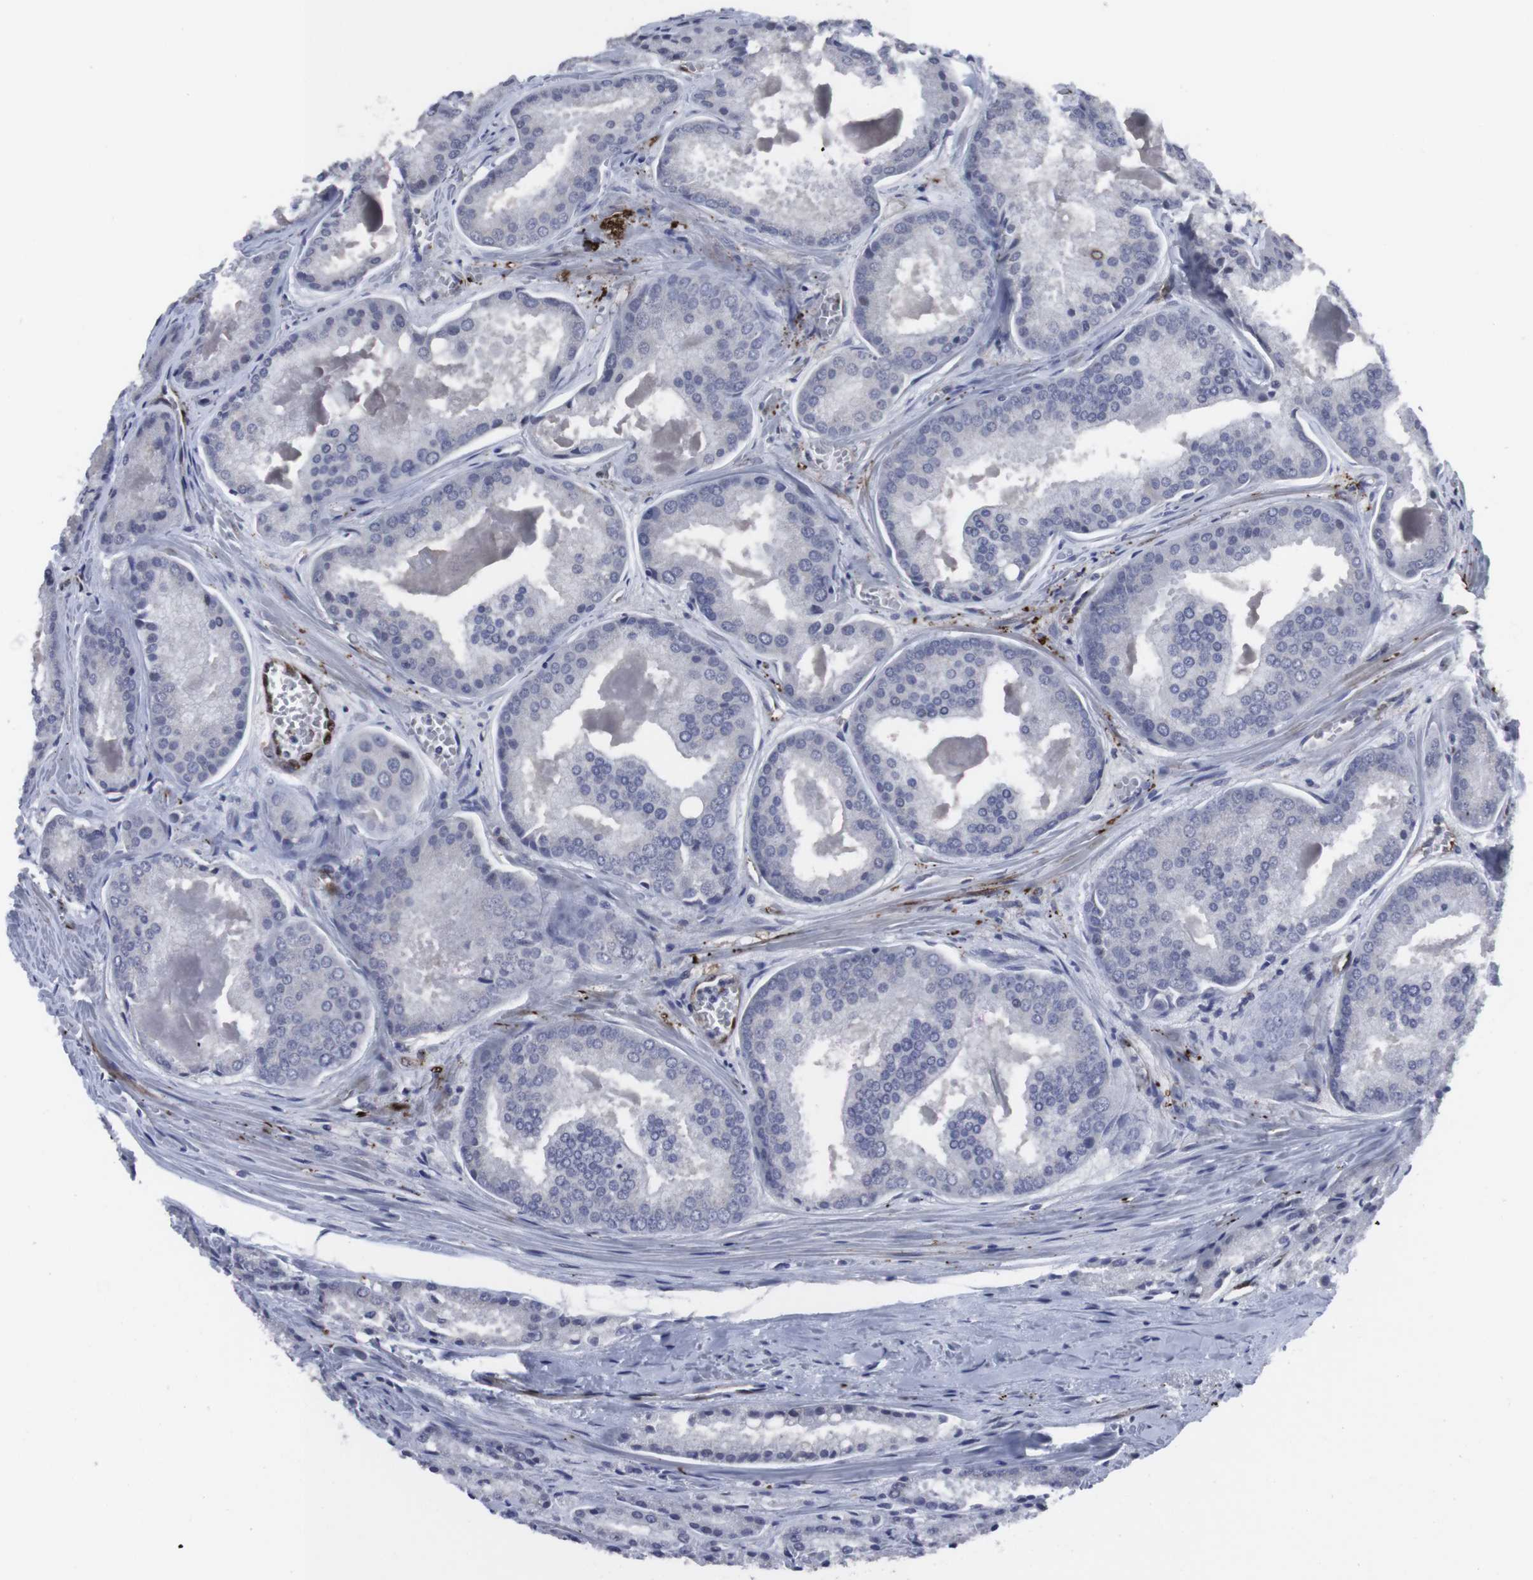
{"staining": {"intensity": "negative", "quantity": "none", "location": "none"}, "tissue": "prostate cancer", "cell_type": "Tumor cells", "image_type": "cancer", "snomed": [{"axis": "morphology", "description": "Adenocarcinoma, Low grade"}, {"axis": "topography", "description": "Prostate"}], "caption": "There is no significant expression in tumor cells of adenocarcinoma (low-grade) (prostate).", "gene": "SNCG", "patient": {"sex": "male", "age": 64}}